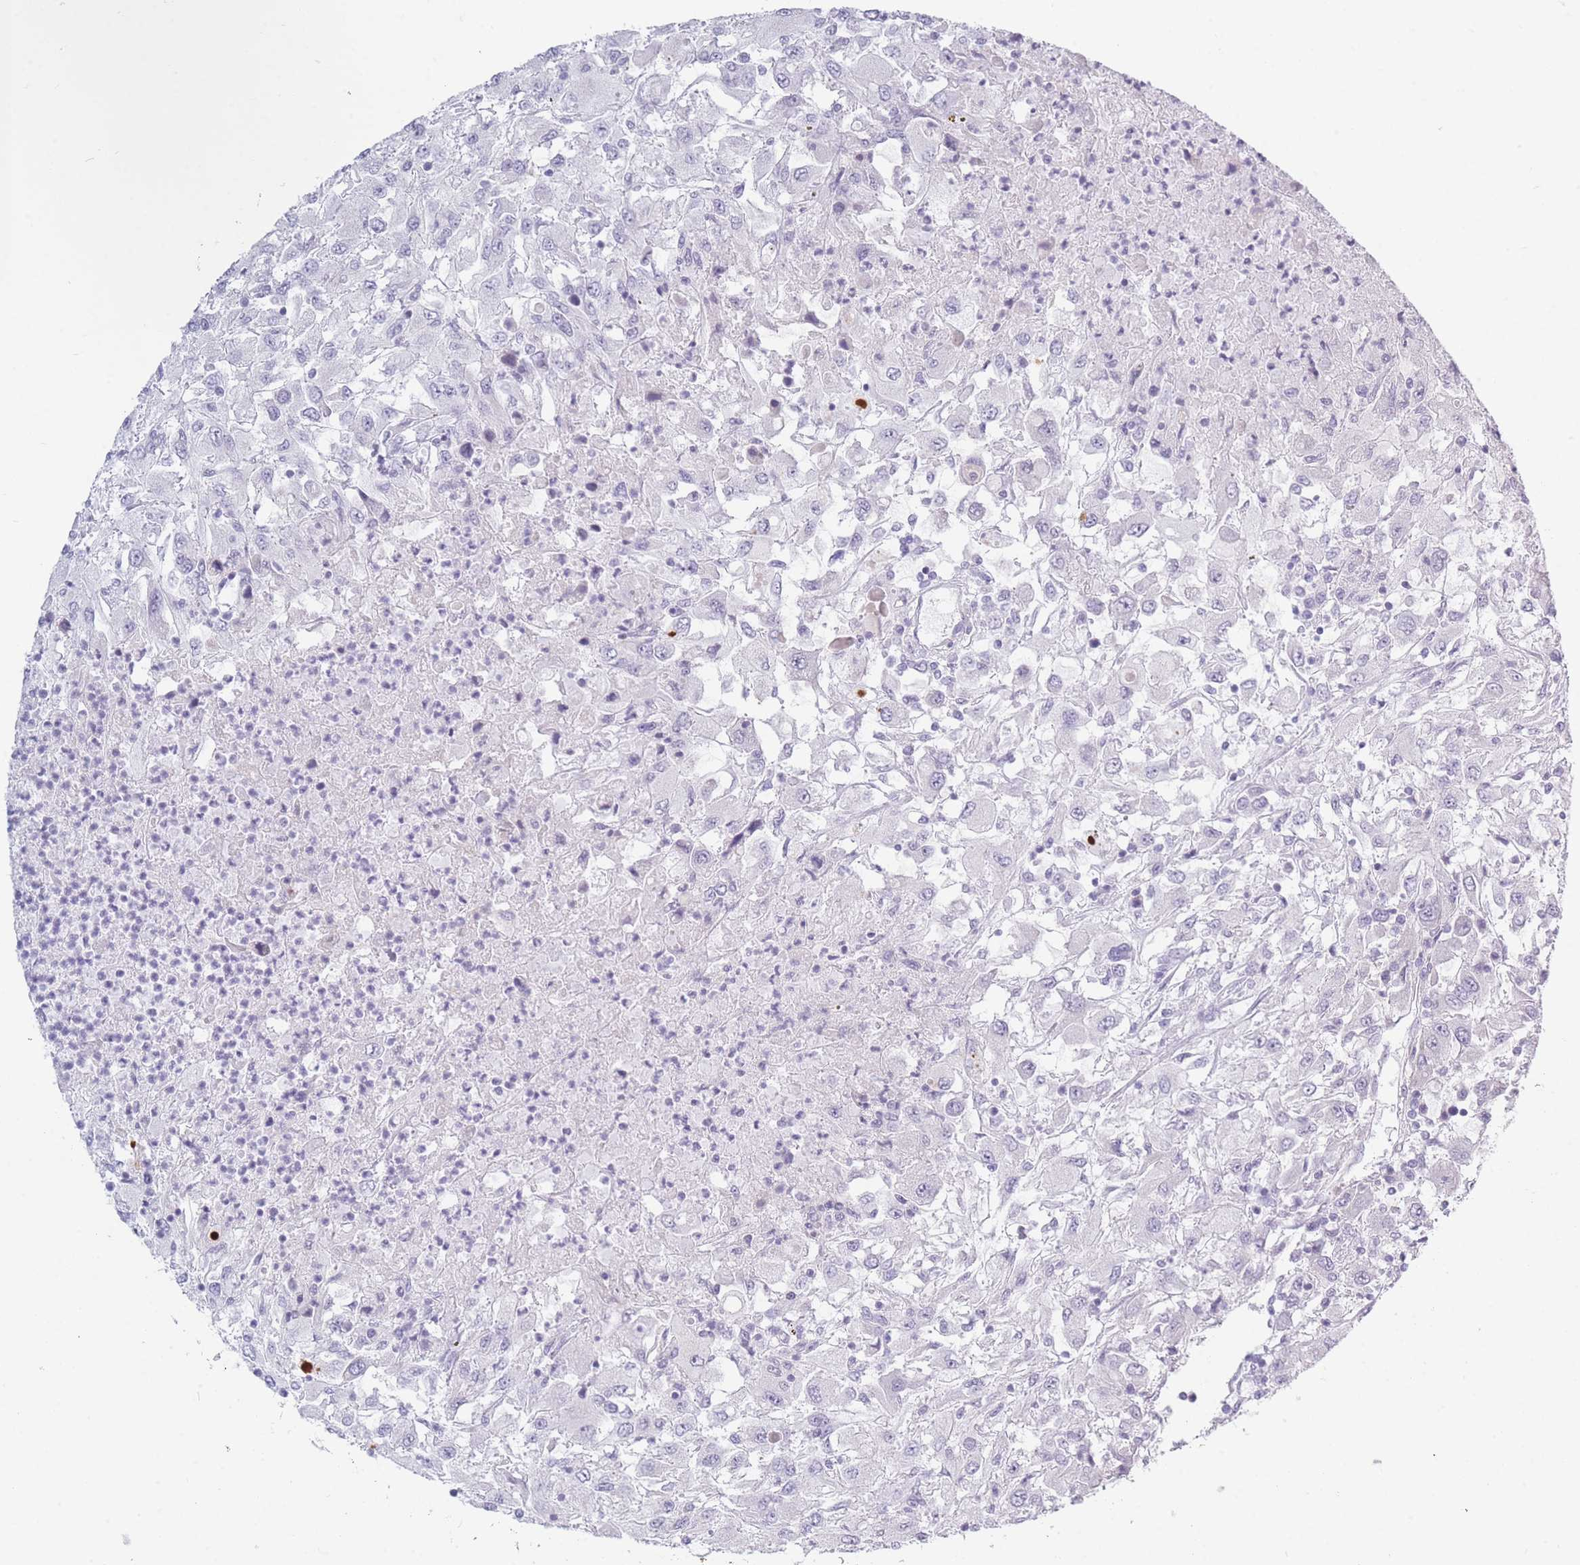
{"staining": {"intensity": "negative", "quantity": "none", "location": "none"}, "tissue": "renal cancer", "cell_type": "Tumor cells", "image_type": "cancer", "snomed": [{"axis": "morphology", "description": "Adenocarcinoma, NOS"}, {"axis": "topography", "description": "Kidney"}], "caption": "DAB (3,3'-diaminobenzidine) immunohistochemical staining of adenocarcinoma (renal) reveals no significant expression in tumor cells.", "gene": "PLEKHG2", "patient": {"sex": "female", "age": 67}}